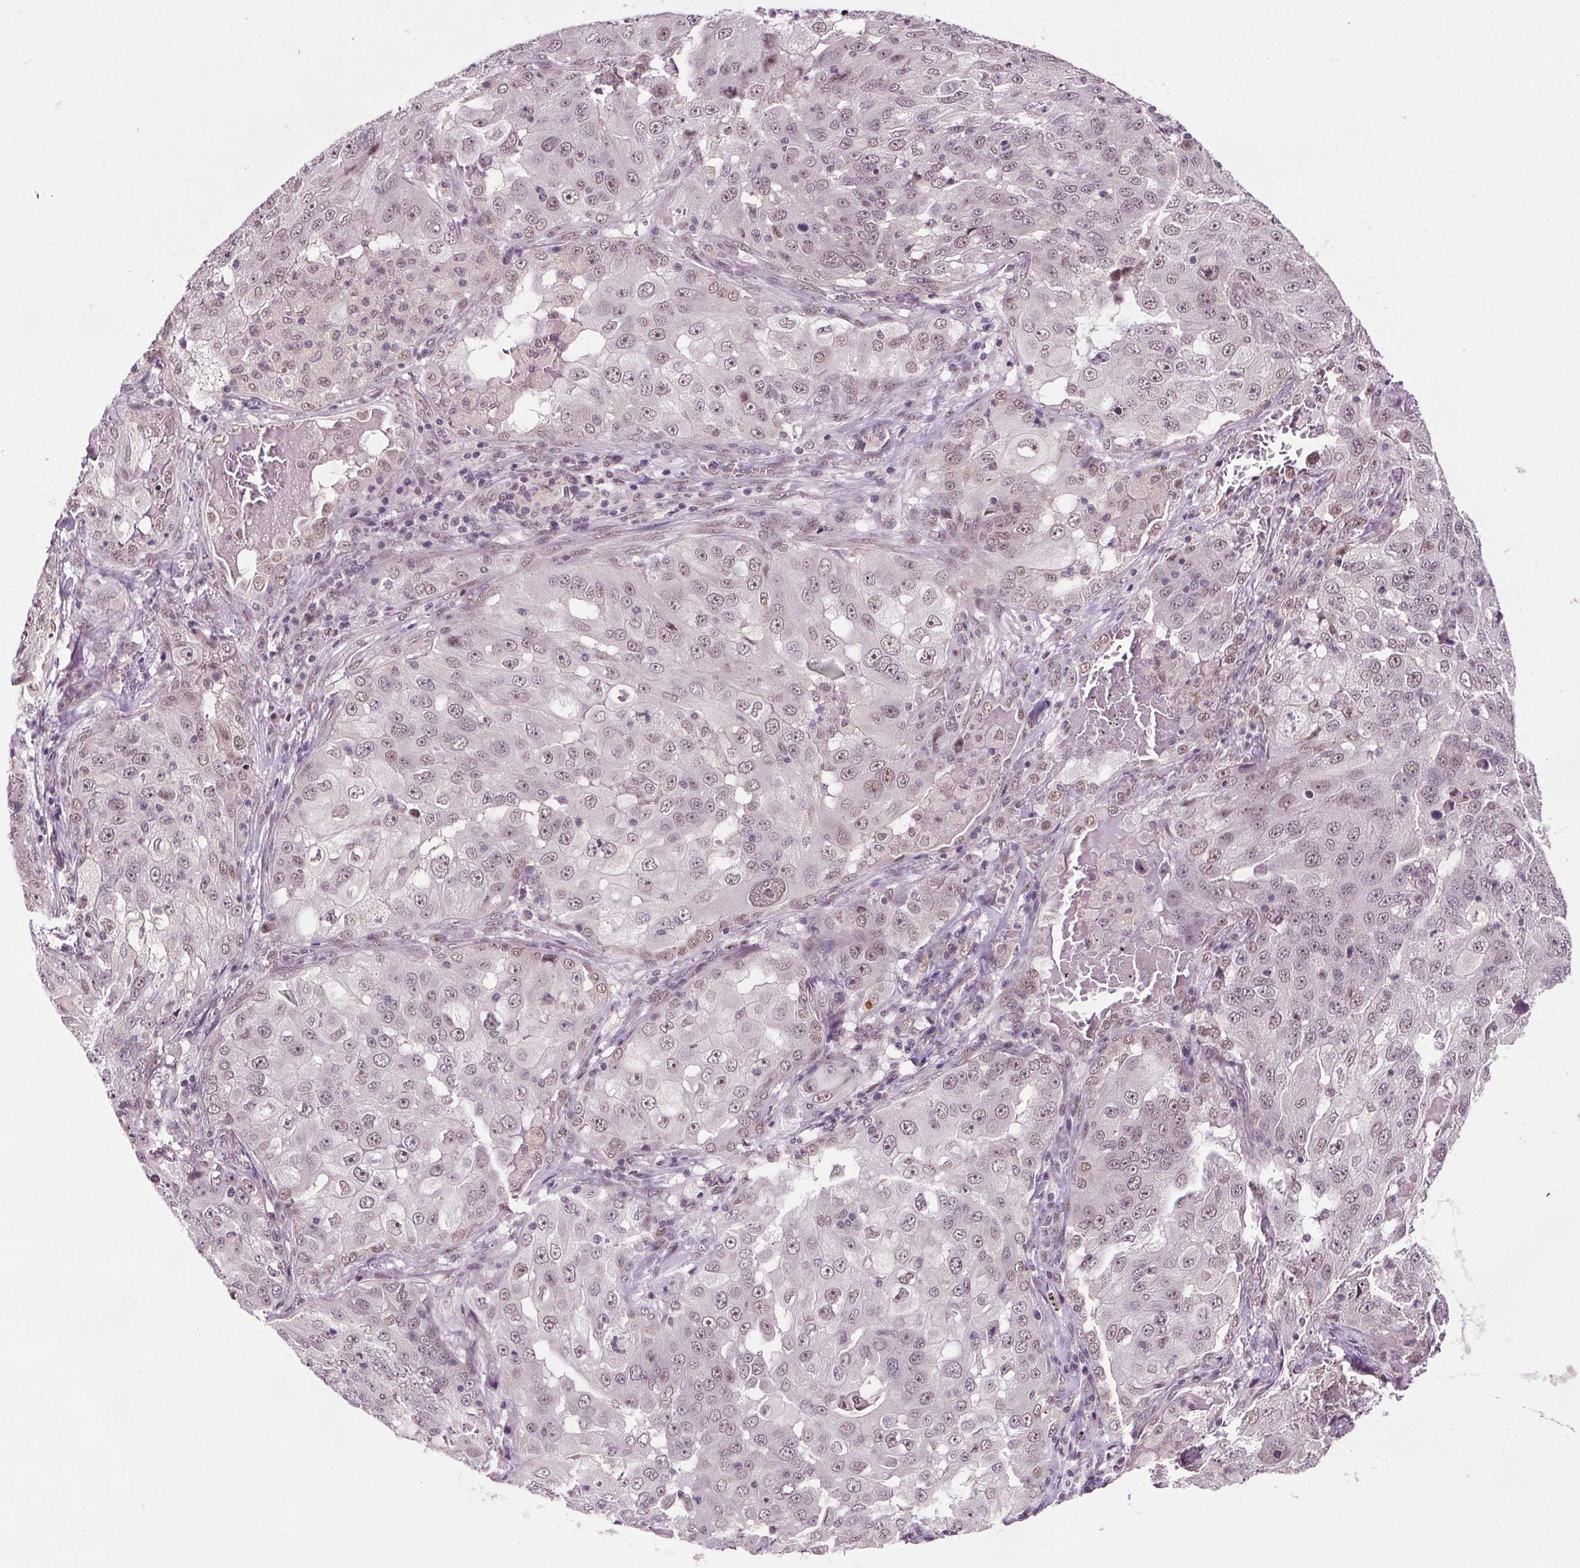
{"staining": {"intensity": "weak", "quantity": "25%-75%", "location": "nuclear"}, "tissue": "lung cancer", "cell_type": "Tumor cells", "image_type": "cancer", "snomed": [{"axis": "morphology", "description": "Adenocarcinoma, NOS"}, {"axis": "topography", "description": "Lung"}], "caption": "The image demonstrates a brown stain indicating the presence of a protein in the nuclear of tumor cells in adenocarcinoma (lung).", "gene": "MED6", "patient": {"sex": "female", "age": 61}}